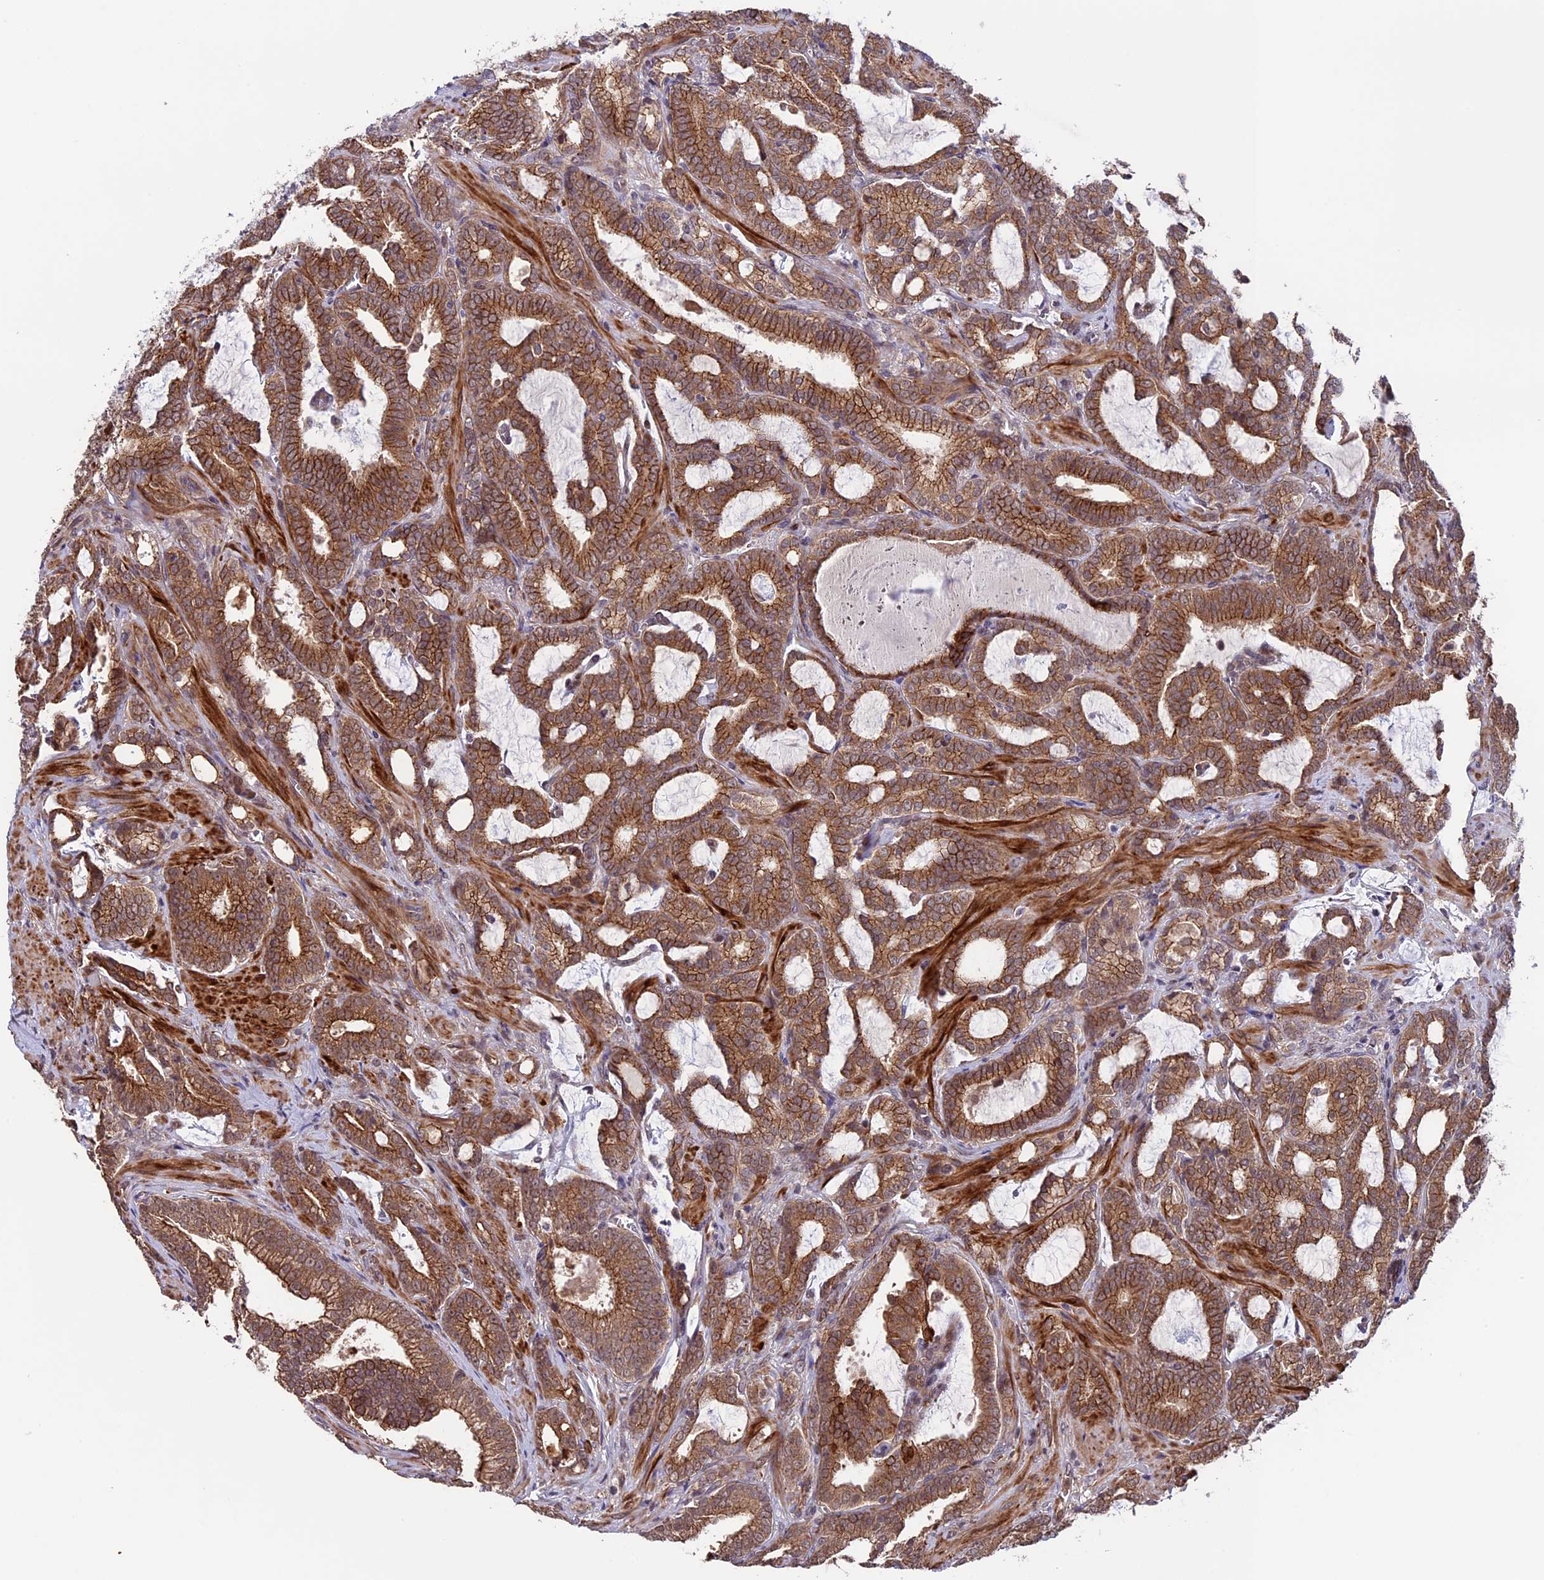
{"staining": {"intensity": "moderate", "quantity": ">75%", "location": "cytoplasmic/membranous"}, "tissue": "prostate cancer", "cell_type": "Tumor cells", "image_type": "cancer", "snomed": [{"axis": "morphology", "description": "Adenocarcinoma, High grade"}, {"axis": "topography", "description": "Prostate and seminal vesicle, NOS"}], "caption": "Prostate adenocarcinoma (high-grade) stained with a protein marker displays moderate staining in tumor cells.", "gene": "SIPA1L3", "patient": {"sex": "male", "age": 67}}